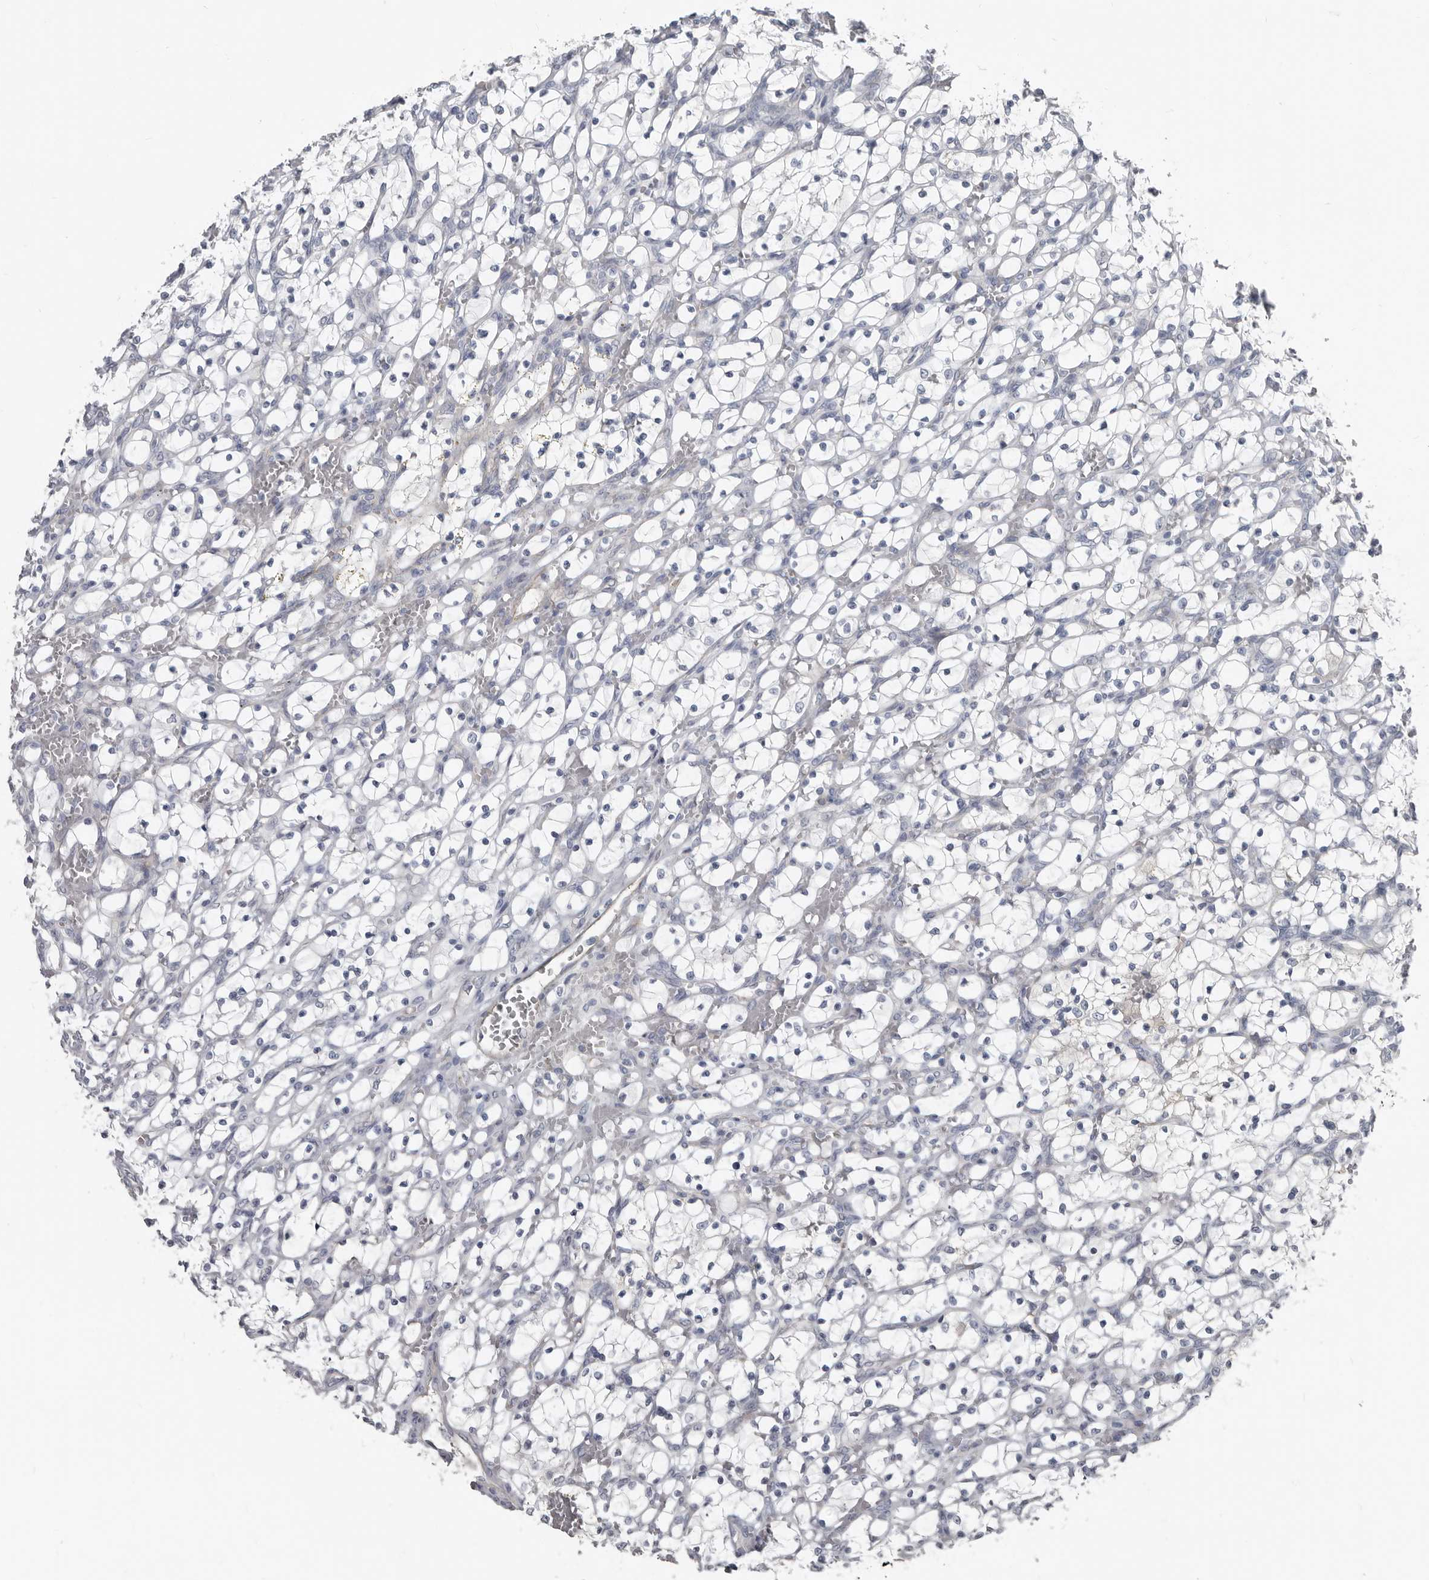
{"staining": {"intensity": "negative", "quantity": "none", "location": "none"}, "tissue": "renal cancer", "cell_type": "Tumor cells", "image_type": "cancer", "snomed": [{"axis": "morphology", "description": "Adenocarcinoma, NOS"}, {"axis": "topography", "description": "Kidney"}], "caption": "Human adenocarcinoma (renal) stained for a protein using IHC displays no staining in tumor cells.", "gene": "ZNF114", "patient": {"sex": "female", "age": 69}}